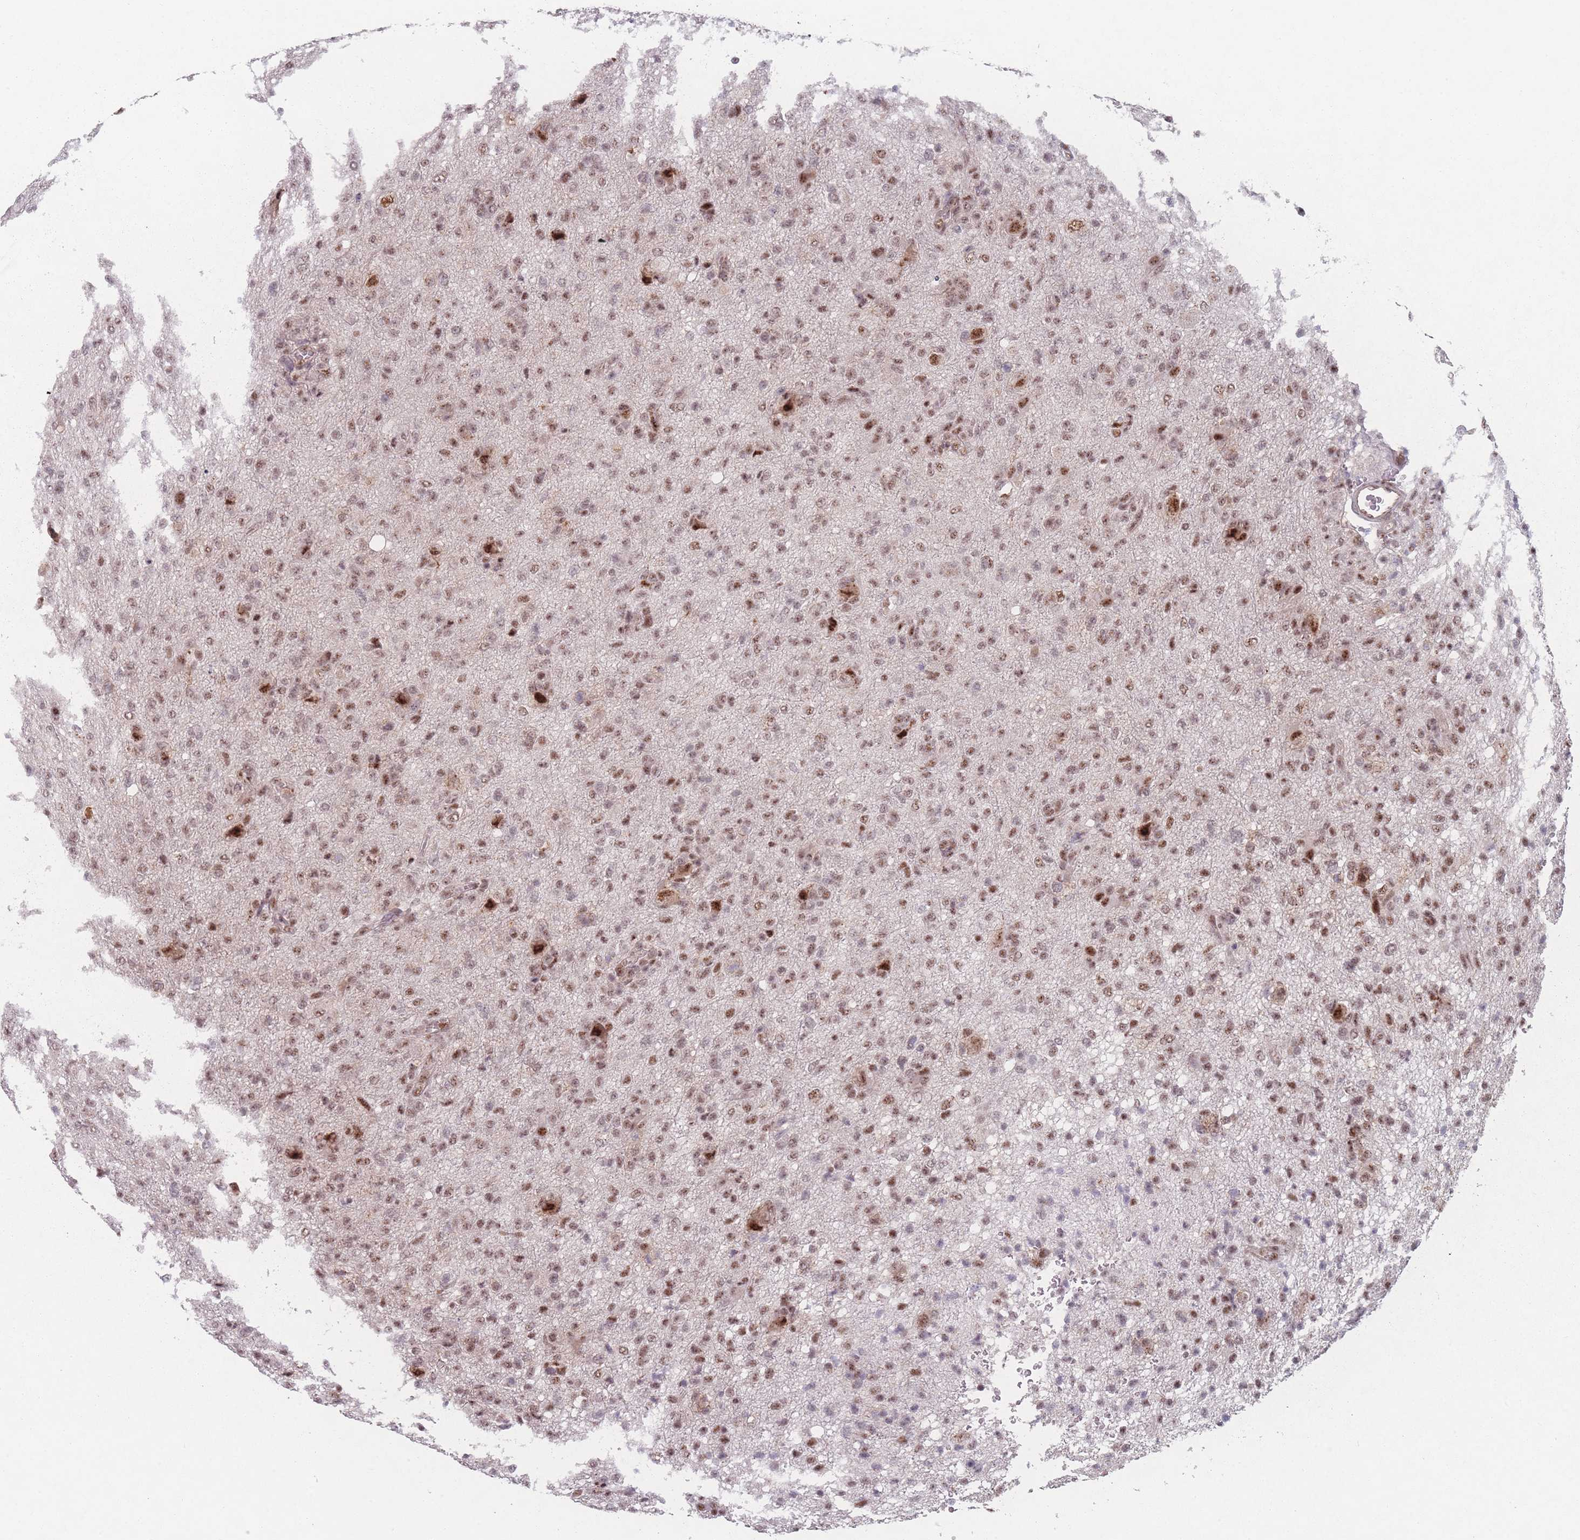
{"staining": {"intensity": "moderate", "quantity": ">75%", "location": "nuclear"}, "tissue": "glioma", "cell_type": "Tumor cells", "image_type": "cancer", "snomed": [{"axis": "morphology", "description": "Glioma, malignant, High grade"}, {"axis": "topography", "description": "Brain"}], "caption": "Immunohistochemical staining of human high-grade glioma (malignant) exhibits medium levels of moderate nuclear expression in approximately >75% of tumor cells.", "gene": "ZC3H14", "patient": {"sex": "female", "age": 57}}